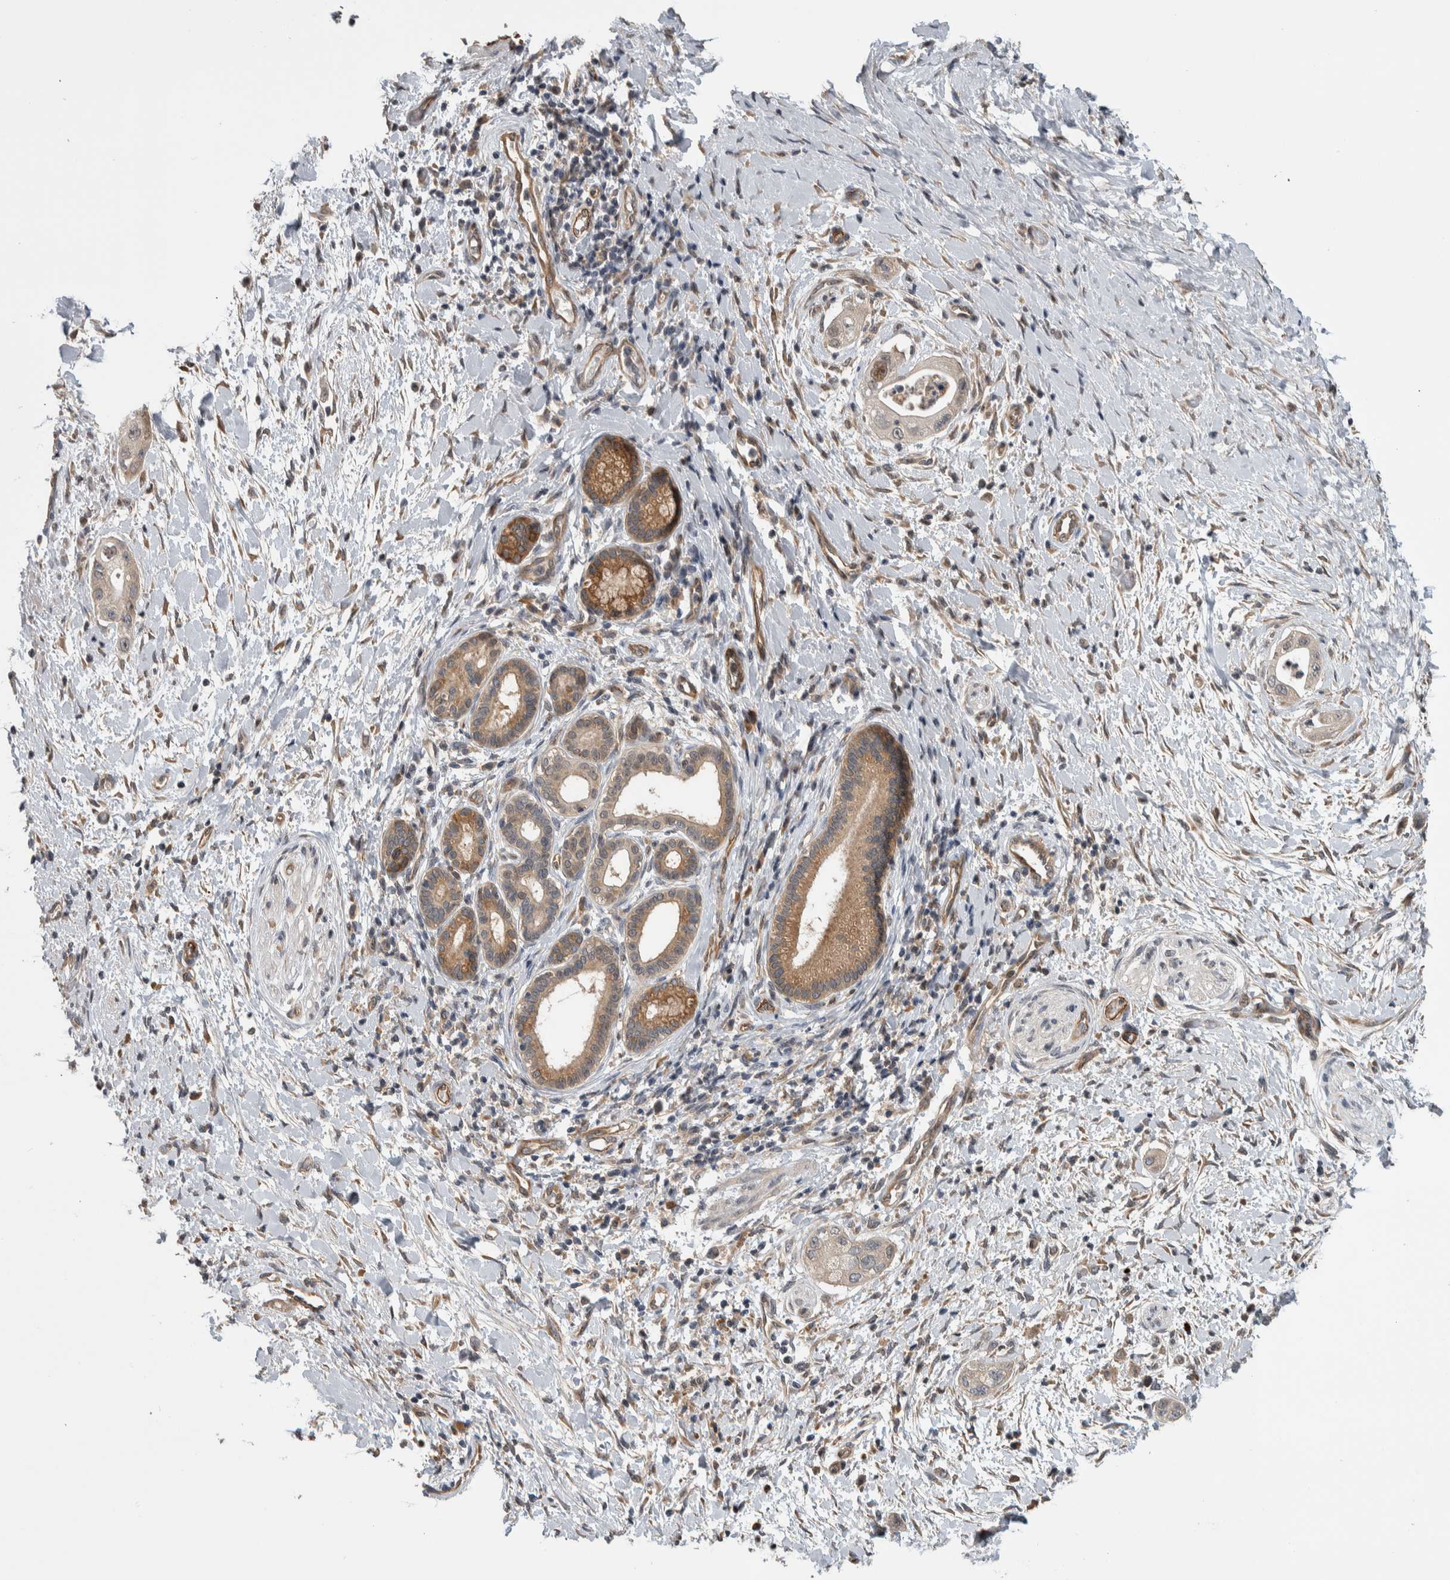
{"staining": {"intensity": "negative", "quantity": "none", "location": "none"}, "tissue": "pancreatic cancer", "cell_type": "Tumor cells", "image_type": "cancer", "snomed": [{"axis": "morphology", "description": "Adenocarcinoma, NOS"}, {"axis": "topography", "description": "Pancreas"}], "caption": "Tumor cells show no significant staining in pancreatic adenocarcinoma. Brightfield microscopy of immunohistochemistry (IHC) stained with DAB (brown) and hematoxylin (blue), captured at high magnification.", "gene": "PRDM4", "patient": {"sex": "male", "age": 58}}